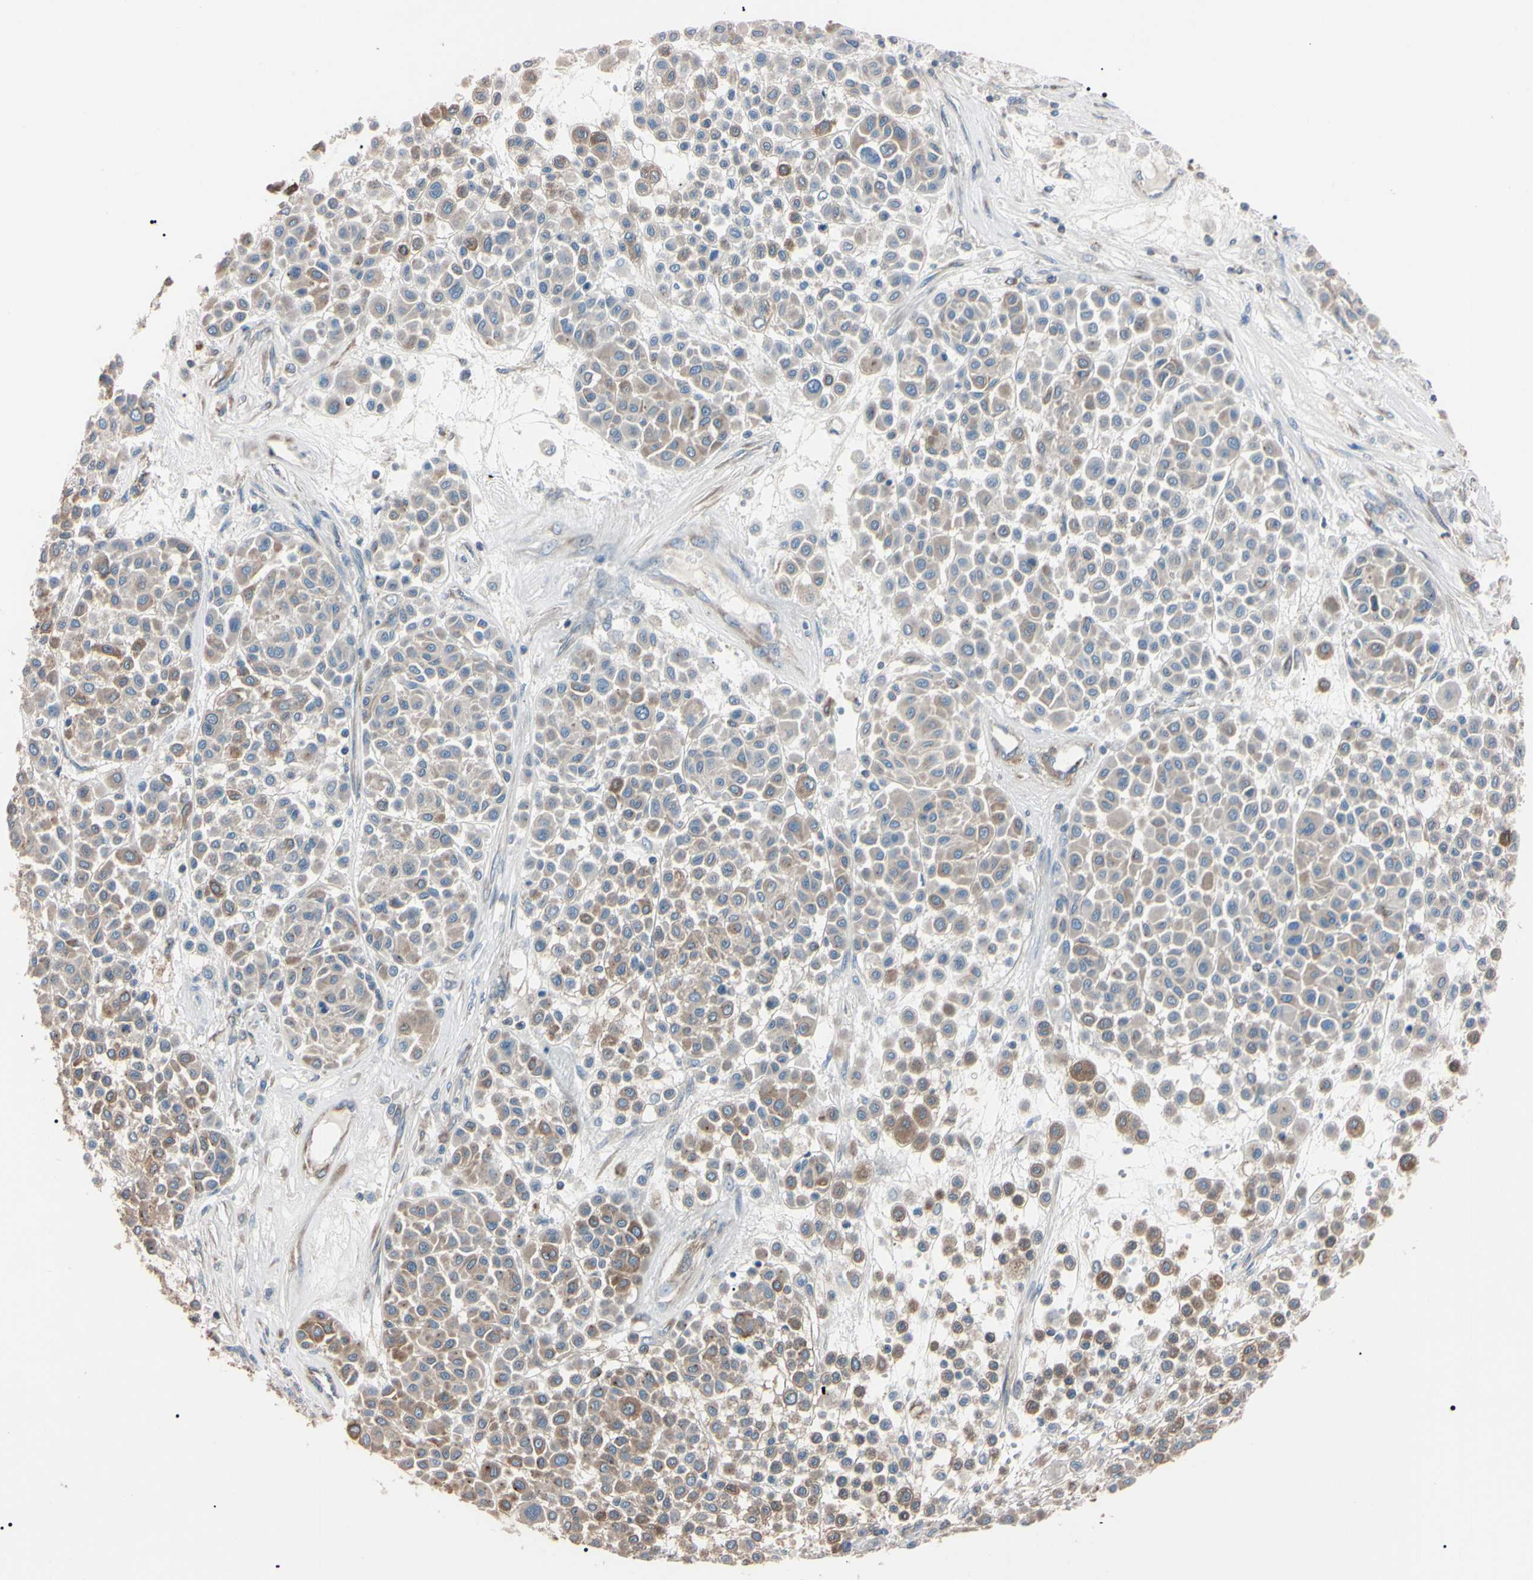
{"staining": {"intensity": "weak", "quantity": ">75%", "location": "cytoplasmic/membranous"}, "tissue": "melanoma", "cell_type": "Tumor cells", "image_type": "cancer", "snomed": [{"axis": "morphology", "description": "Malignant melanoma, Metastatic site"}, {"axis": "topography", "description": "Soft tissue"}], "caption": "Immunohistochemical staining of human malignant melanoma (metastatic site) displays low levels of weak cytoplasmic/membranous protein positivity in approximately >75% of tumor cells.", "gene": "PRKACA", "patient": {"sex": "male", "age": 41}}